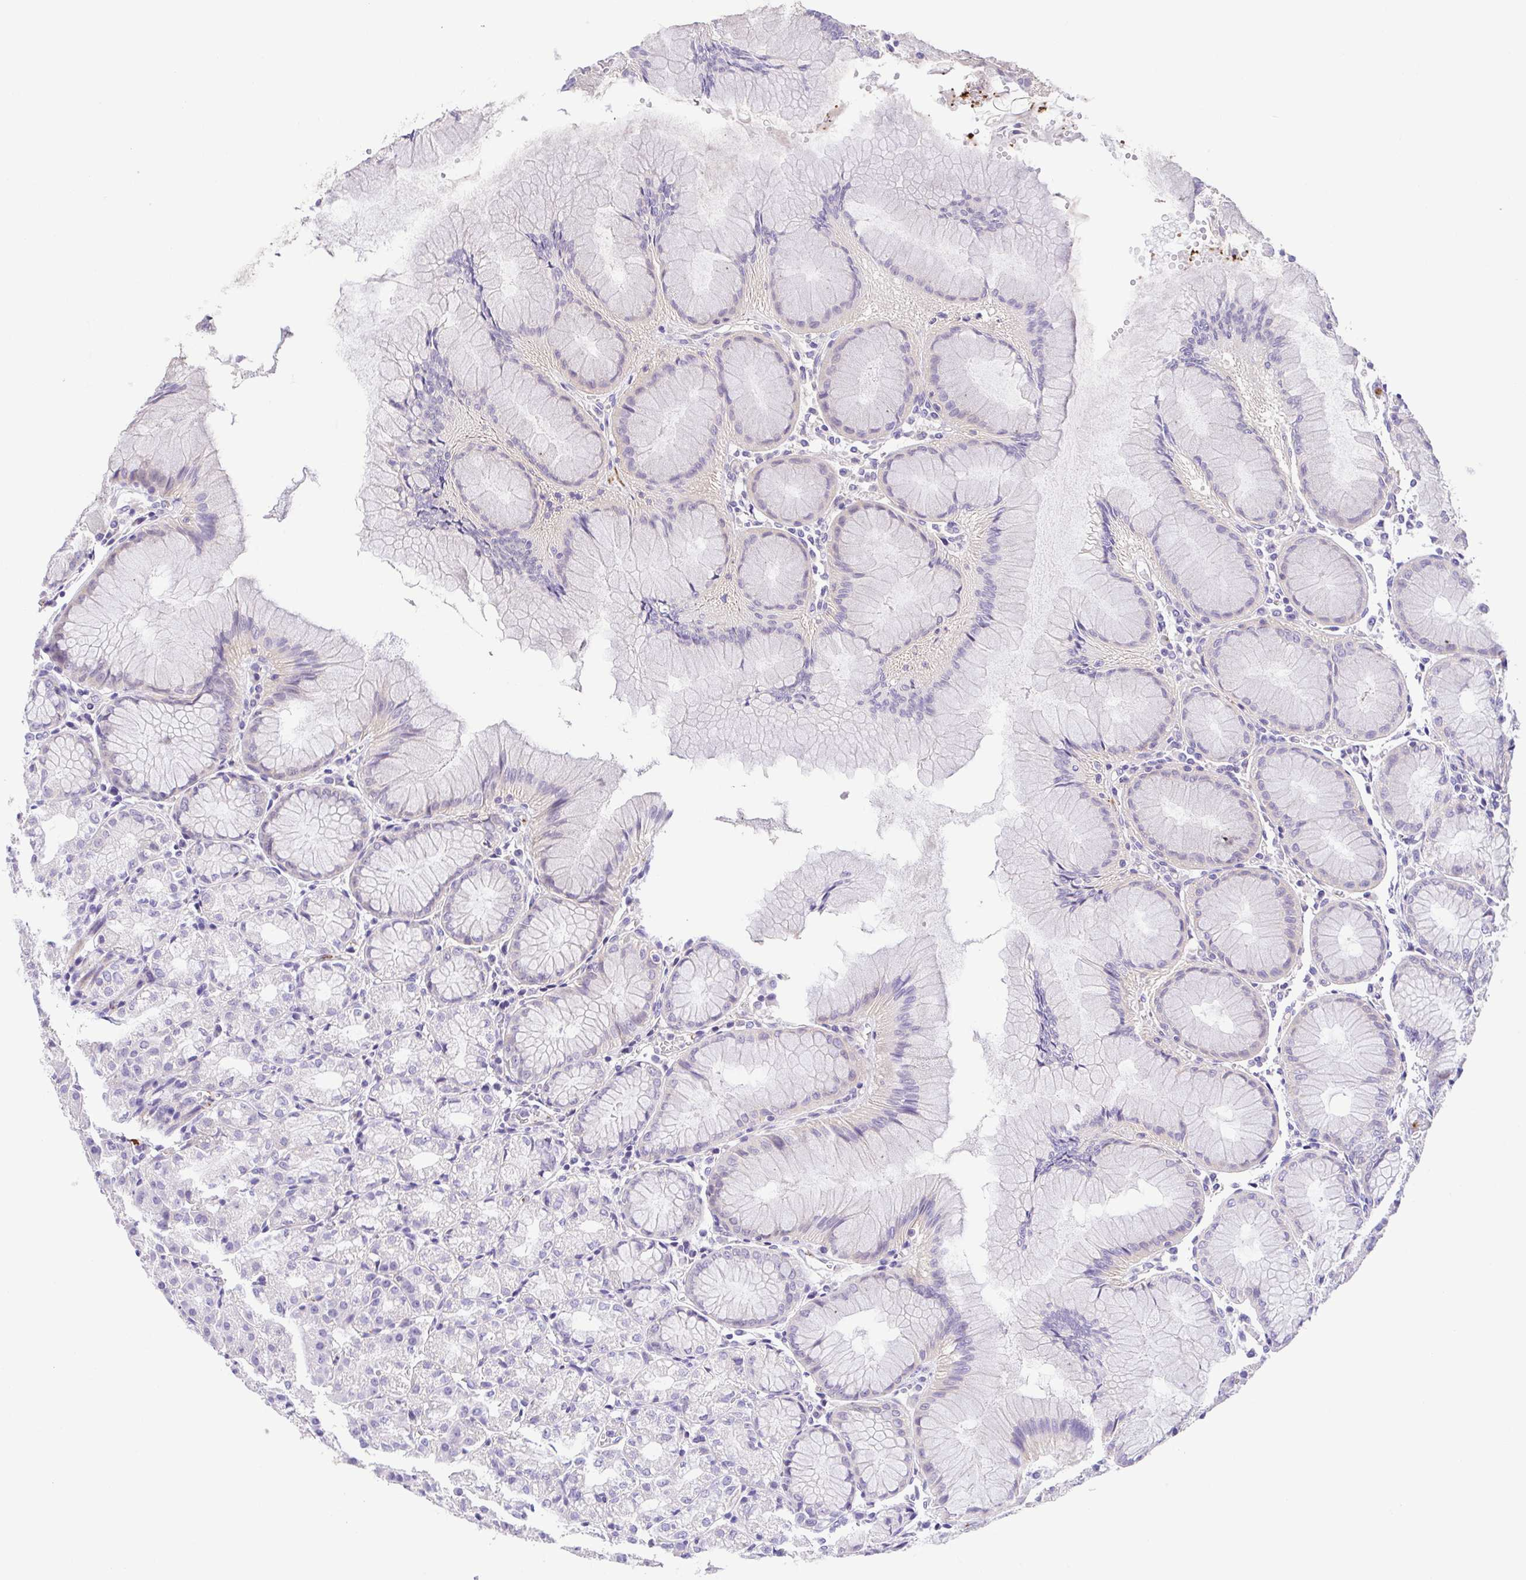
{"staining": {"intensity": "negative", "quantity": "none", "location": "none"}, "tissue": "stomach", "cell_type": "Glandular cells", "image_type": "normal", "snomed": [{"axis": "morphology", "description": "Normal tissue, NOS"}, {"axis": "topography", "description": "Stomach"}], "caption": "A high-resolution histopathology image shows immunohistochemistry staining of normal stomach, which demonstrates no significant expression in glandular cells.", "gene": "PRR14L", "patient": {"sex": "female", "age": 57}}